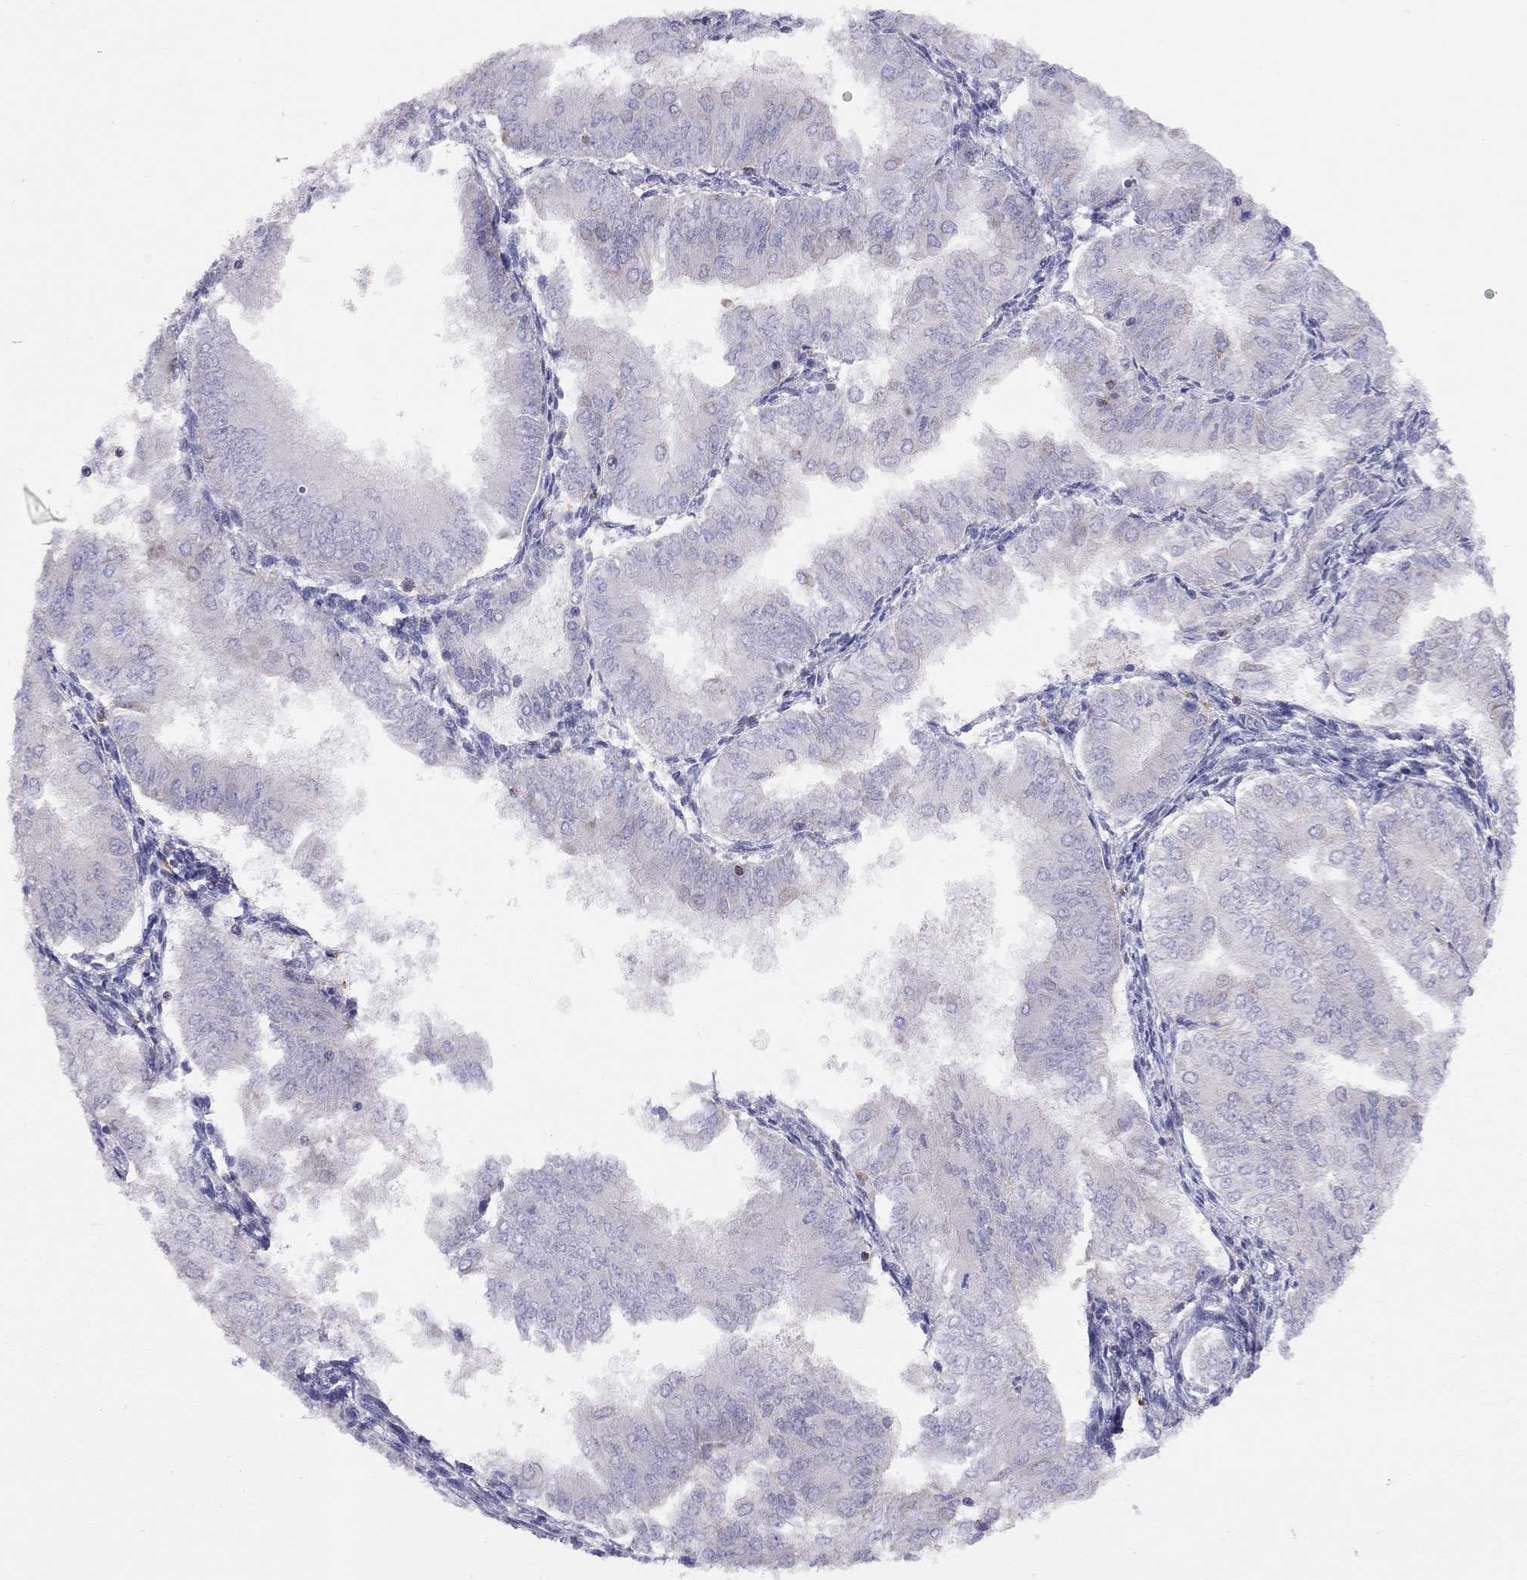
{"staining": {"intensity": "negative", "quantity": "none", "location": "none"}, "tissue": "endometrial cancer", "cell_type": "Tumor cells", "image_type": "cancer", "snomed": [{"axis": "morphology", "description": "Adenocarcinoma, NOS"}, {"axis": "topography", "description": "Endometrium"}], "caption": "Immunohistochemistry (IHC) of human endometrial adenocarcinoma shows no expression in tumor cells. (DAB (3,3'-diaminobenzidine) immunohistochemistry, high magnification).", "gene": "CITED1", "patient": {"sex": "female", "age": 53}}